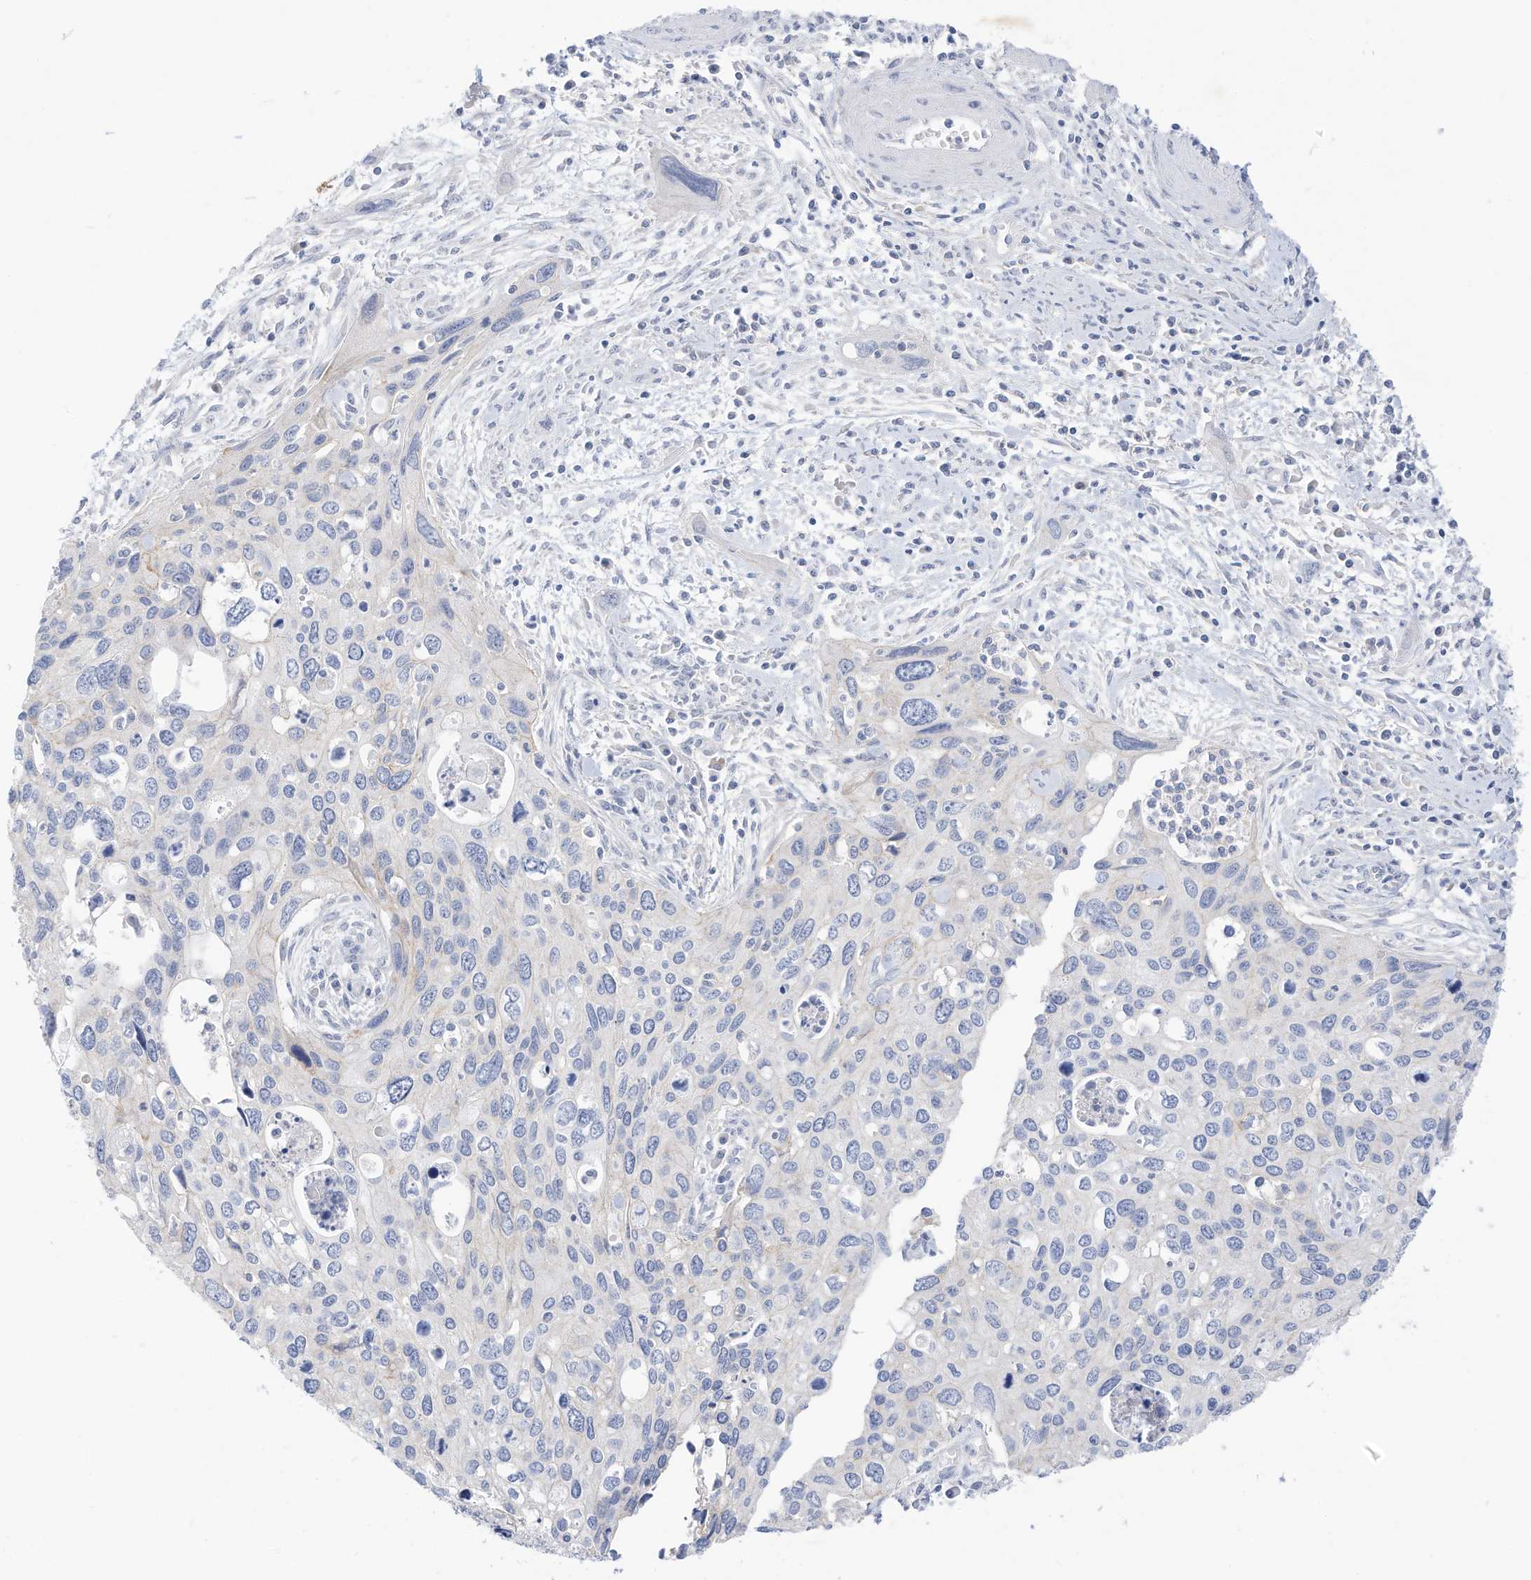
{"staining": {"intensity": "negative", "quantity": "none", "location": "none"}, "tissue": "cervical cancer", "cell_type": "Tumor cells", "image_type": "cancer", "snomed": [{"axis": "morphology", "description": "Squamous cell carcinoma, NOS"}, {"axis": "topography", "description": "Cervix"}], "caption": "Immunohistochemistry (IHC) histopathology image of cervical cancer (squamous cell carcinoma) stained for a protein (brown), which demonstrates no expression in tumor cells. The staining is performed using DAB (3,3'-diaminobenzidine) brown chromogen with nuclei counter-stained in using hematoxylin.", "gene": "SPOCD1", "patient": {"sex": "female", "age": 55}}